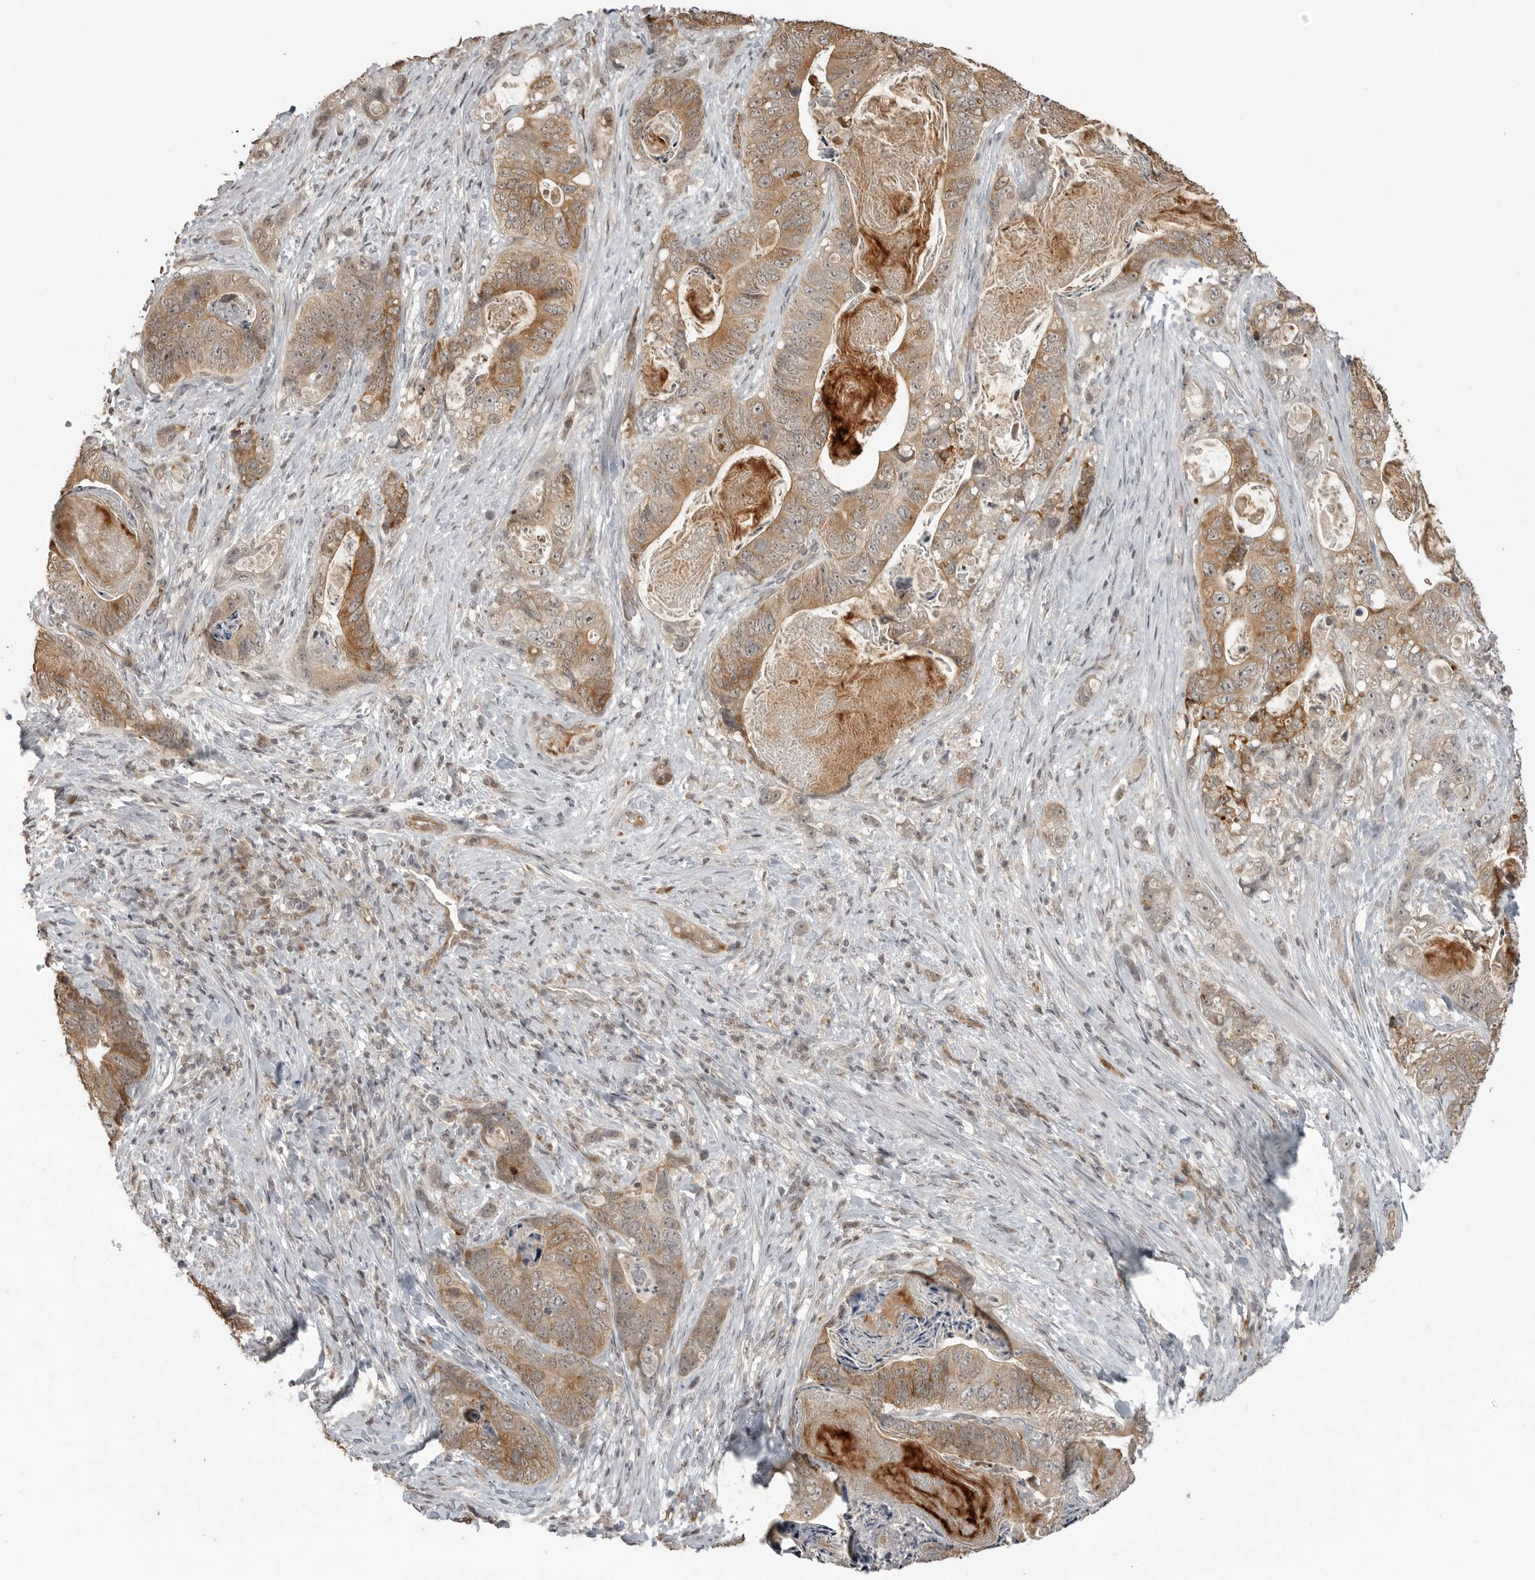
{"staining": {"intensity": "moderate", "quantity": ">75%", "location": "cytoplasmic/membranous"}, "tissue": "stomach cancer", "cell_type": "Tumor cells", "image_type": "cancer", "snomed": [{"axis": "morphology", "description": "Normal tissue, NOS"}, {"axis": "morphology", "description": "Adenocarcinoma, NOS"}, {"axis": "topography", "description": "Stomach"}], "caption": "IHC (DAB) staining of stomach adenocarcinoma displays moderate cytoplasmic/membranous protein staining in approximately >75% of tumor cells.", "gene": "SMG8", "patient": {"sex": "female", "age": 89}}